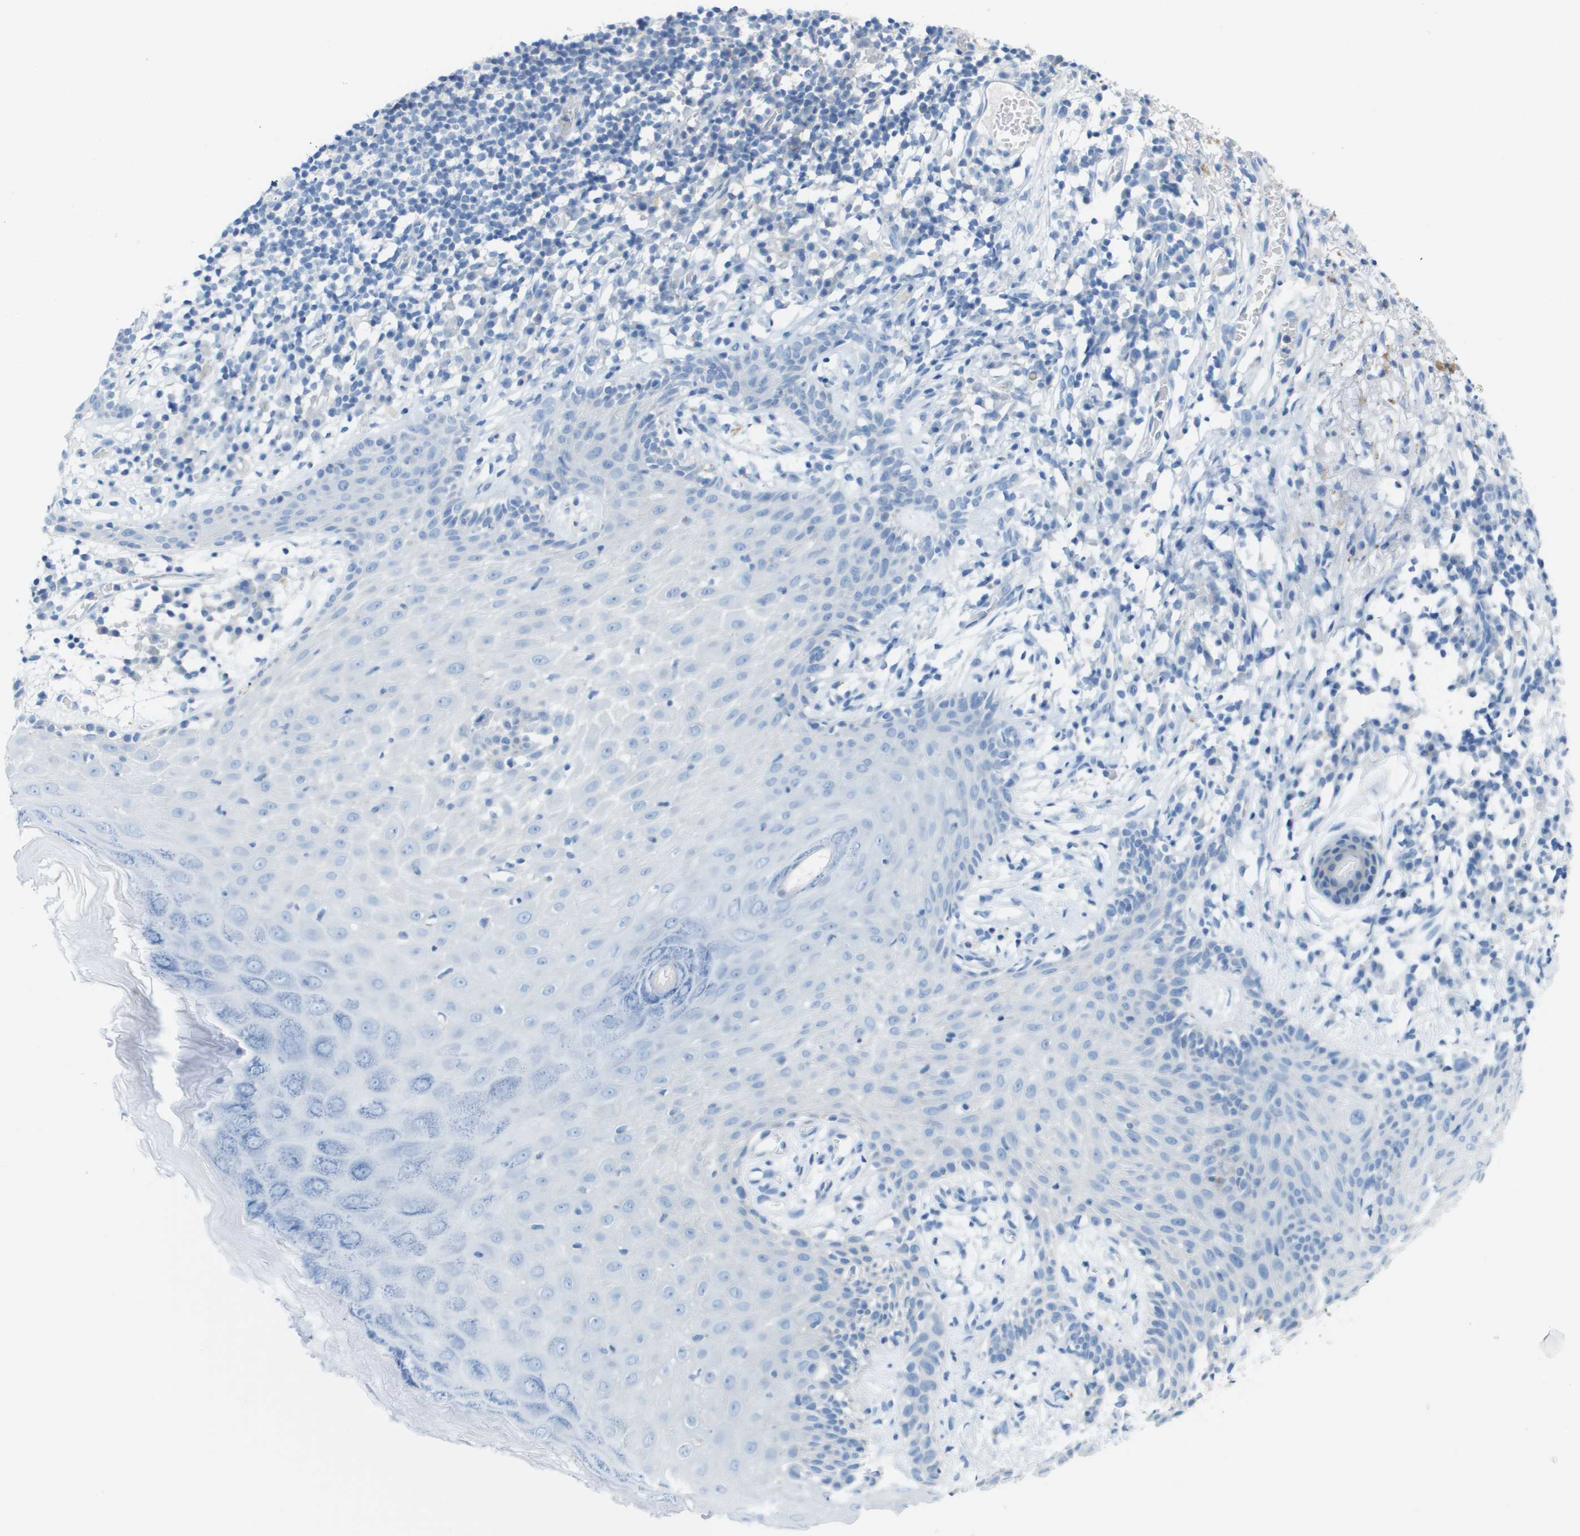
{"staining": {"intensity": "negative", "quantity": "none", "location": "none"}, "tissue": "skin cancer", "cell_type": "Tumor cells", "image_type": "cancer", "snomed": [{"axis": "morphology", "description": "Basal cell carcinoma"}, {"axis": "topography", "description": "Skin"}], "caption": "The image reveals no significant positivity in tumor cells of skin basal cell carcinoma.", "gene": "CD46", "patient": {"sex": "male", "age": 85}}